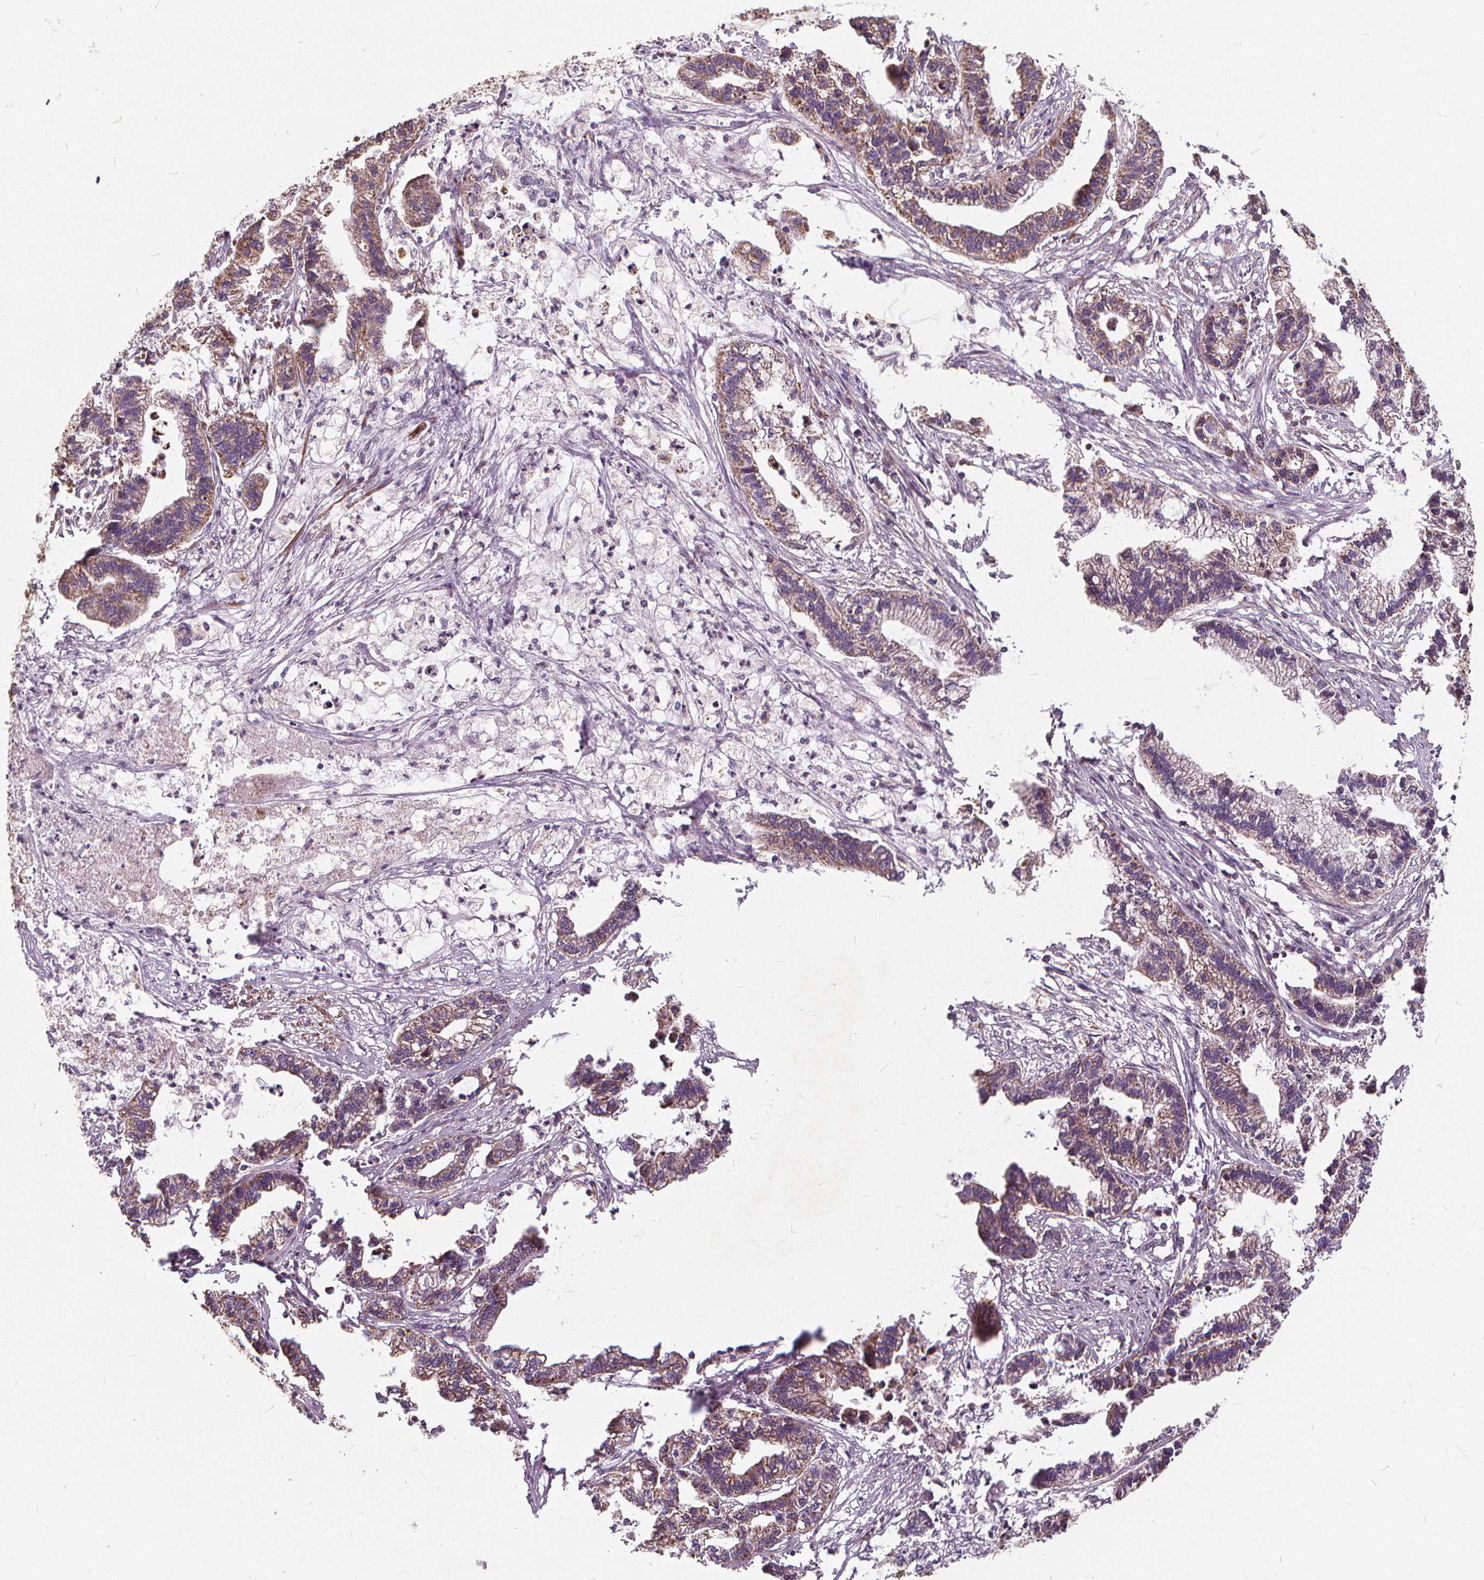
{"staining": {"intensity": "moderate", "quantity": ">75%", "location": "cytoplasmic/membranous"}, "tissue": "stomach cancer", "cell_type": "Tumor cells", "image_type": "cancer", "snomed": [{"axis": "morphology", "description": "Adenocarcinoma, NOS"}, {"axis": "topography", "description": "Stomach"}], "caption": "Immunohistochemistry (DAB) staining of stomach cancer demonstrates moderate cytoplasmic/membranous protein staining in about >75% of tumor cells.", "gene": "ORAI2", "patient": {"sex": "male", "age": 83}}